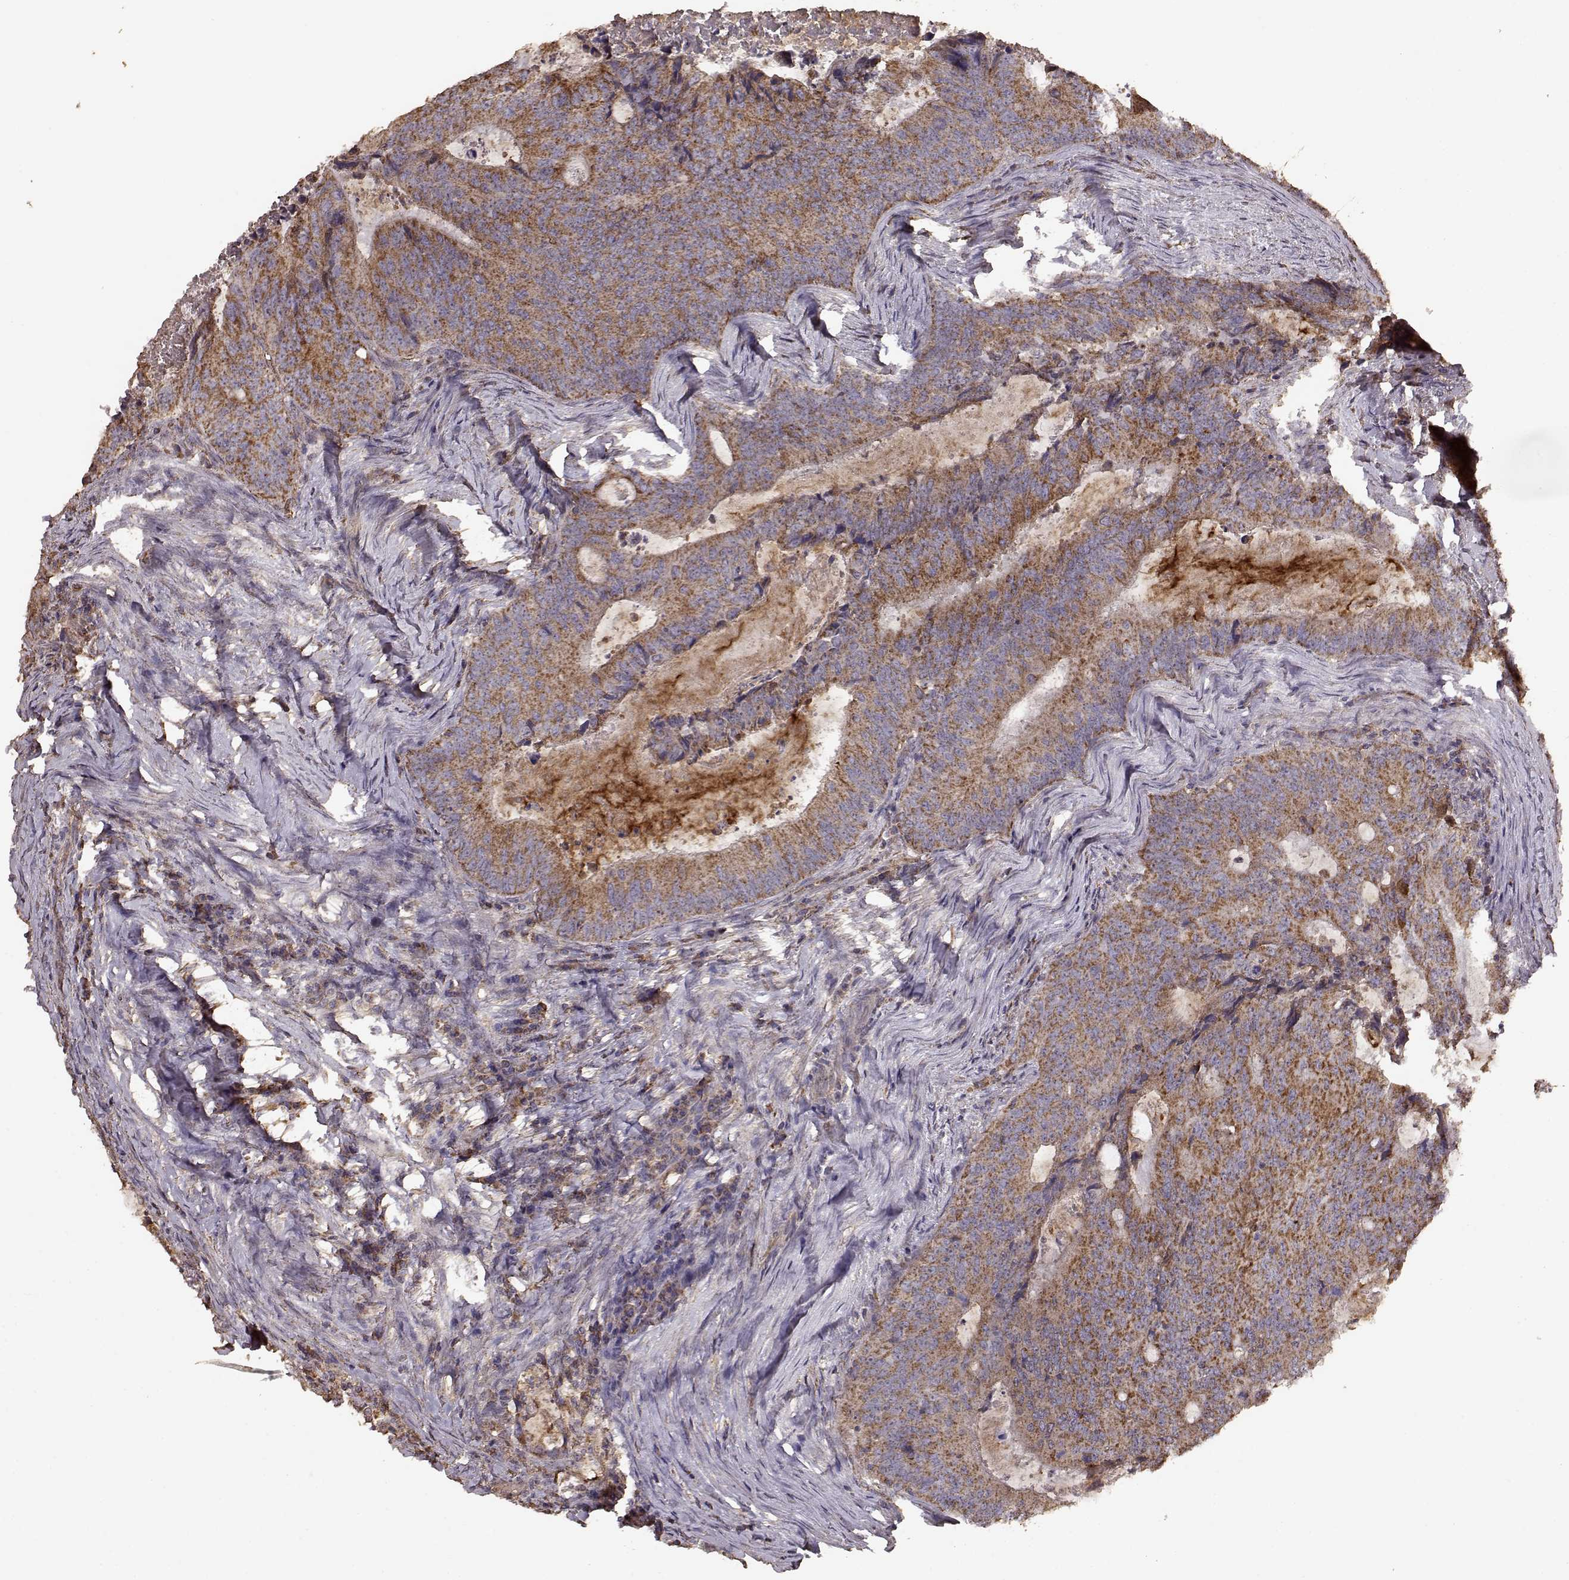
{"staining": {"intensity": "strong", "quantity": ">75%", "location": "cytoplasmic/membranous"}, "tissue": "colorectal cancer", "cell_type": "Tumor cells", "image_type": "cancer", "snomed": [{"axis": "morphology", "description": "Adenocarcinoma, NOS"}, {"axis": "topography", "description": "Colon"}], "caption": "Strong cytoplasmic/membranous staining is present in approximately >75% of tumor cells in colorectal adenocarcinoma. (DAB (3,3'-diaminobenzidine) IHC, brown staining for protein, blue staining for nuclei).", "gene": "PTGES2", "patient": {"sex": "male", "age": 67}}